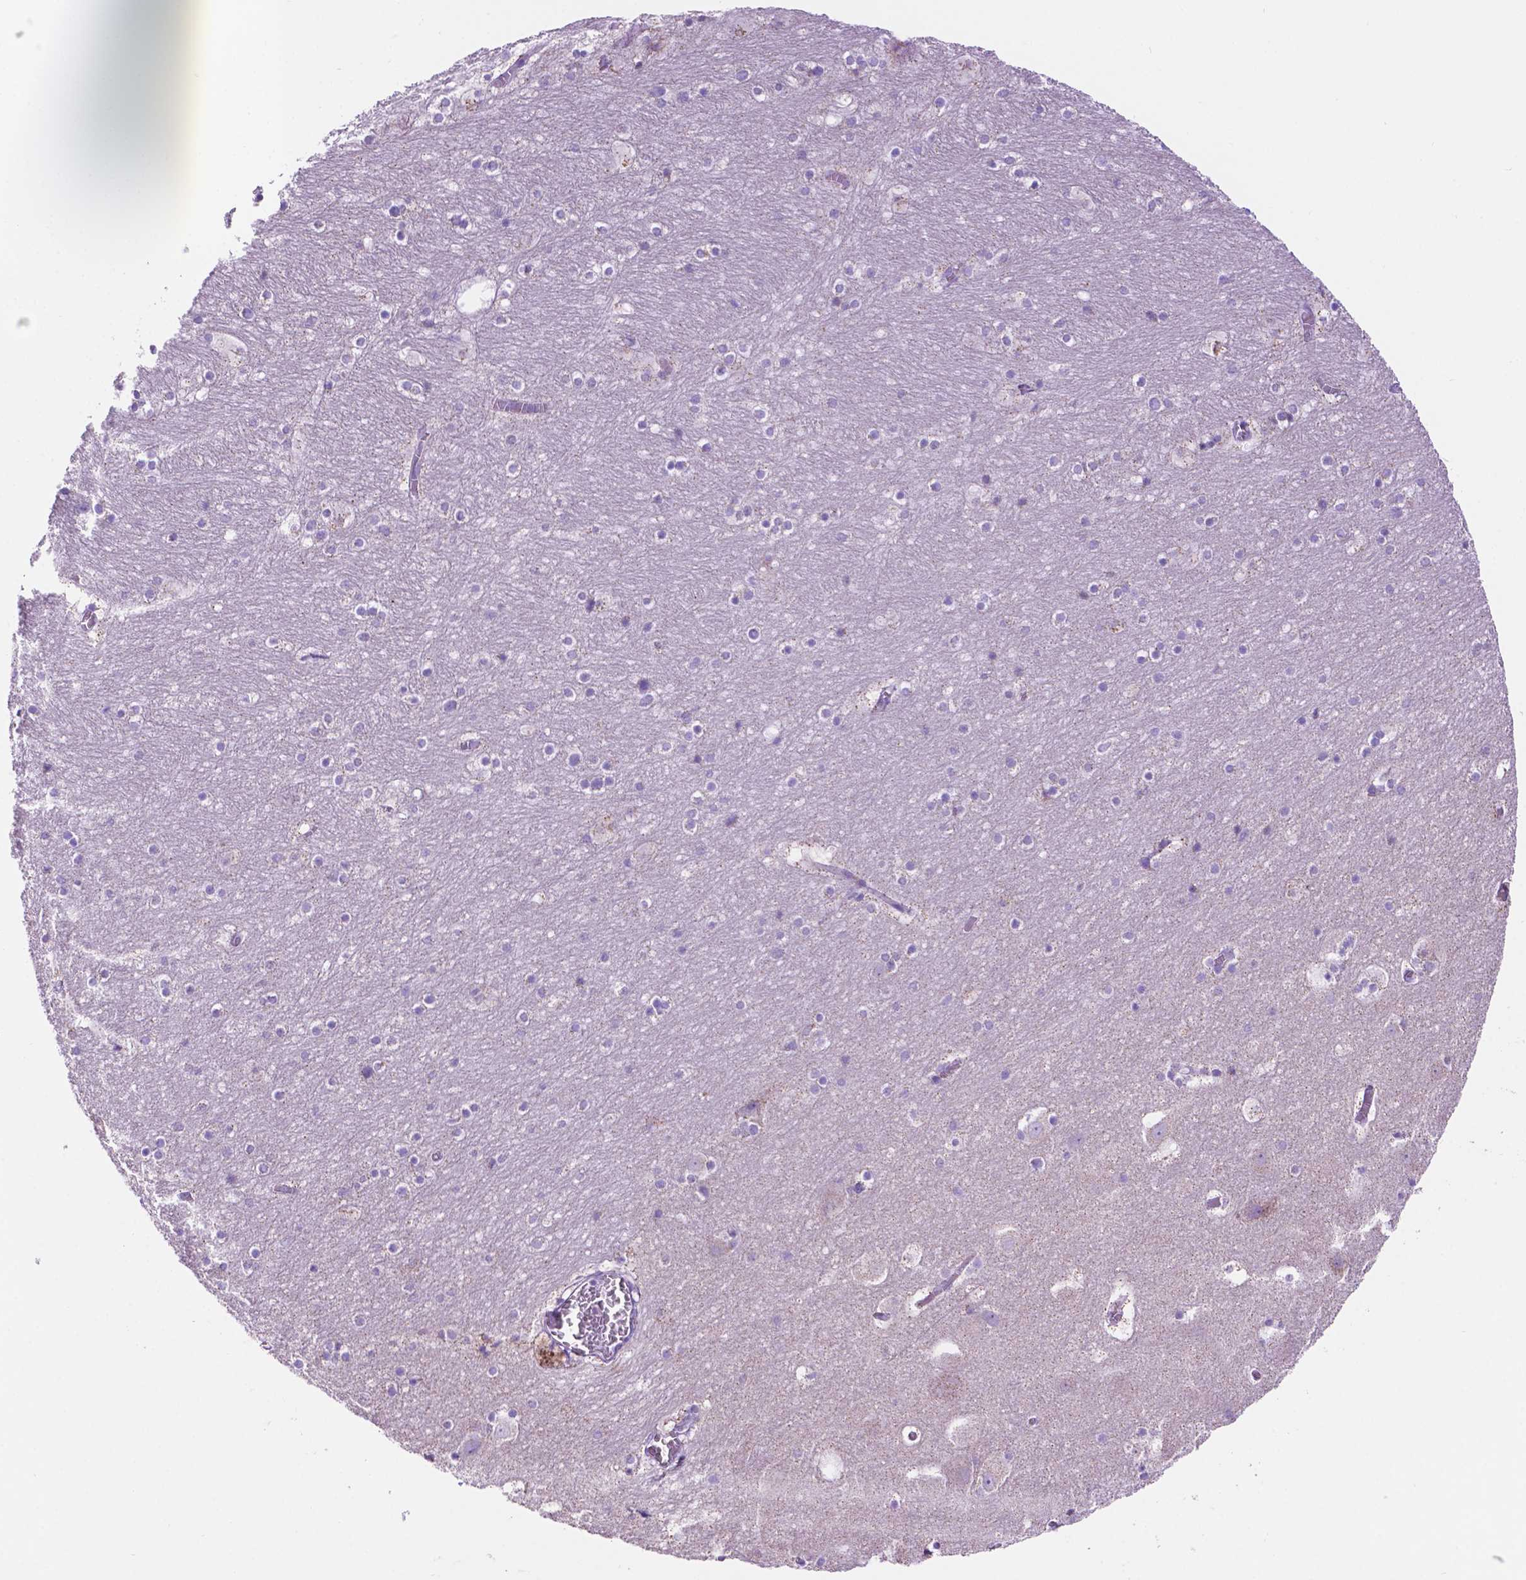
{"staining": {"intensity": "negative", "quantity": "none", "location": "none"}, "tissue": "hippocampus", "cell_type": "Glial cells", "image_type": "normal", "snomed": [{"axis": "morphology", "description": "Normal tissue, NOS"}, {"axis": "topography", "description": "Hippocampus"}], "caption": "This micrograph is of unremarkable hippocampus stained with immunohistochemistry to label a protein in brown with the nuclei are counter-stained blue. There is no staining in glial cells.", "gene": "GDPD5", "patient": {"sex": "male", "age": 45}}